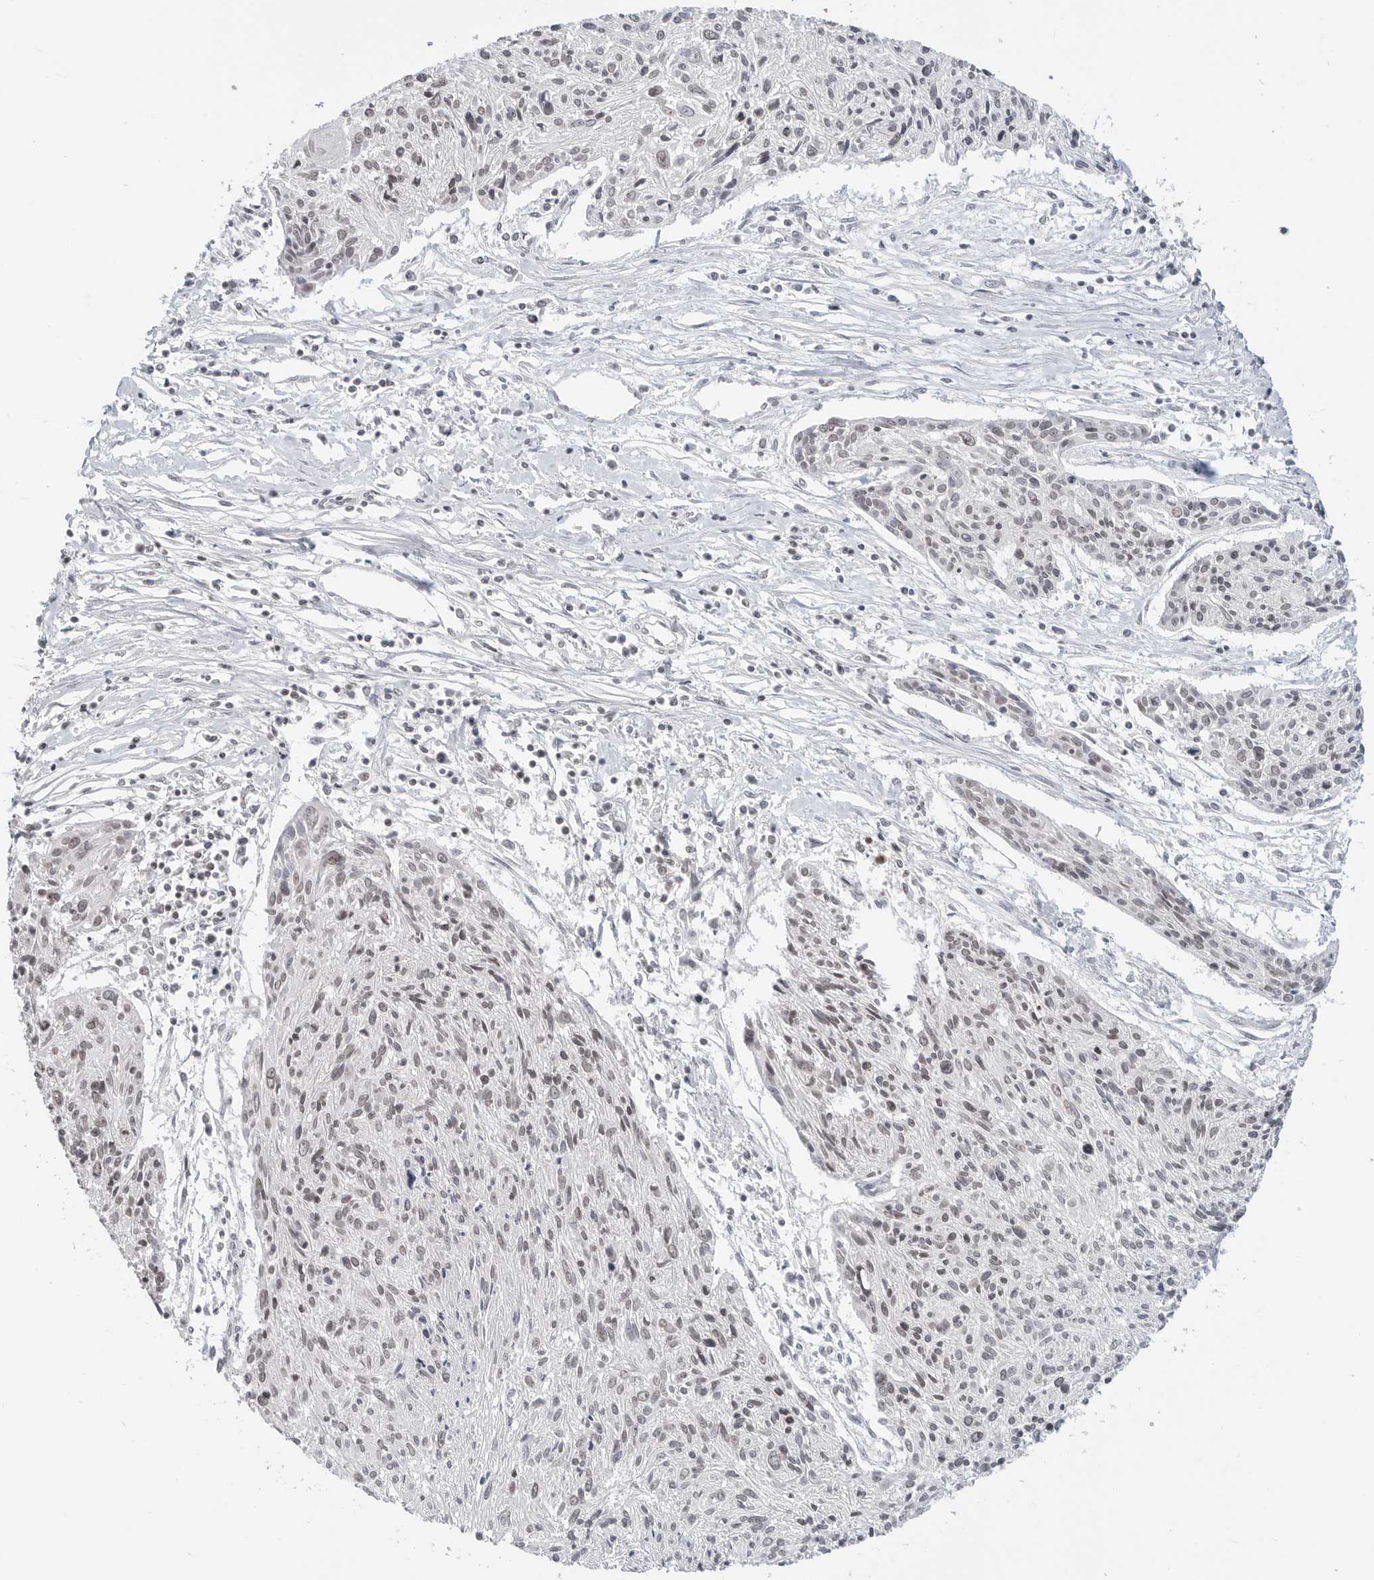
{"staining": {"intensity": "weak", "quantity": "<25%", "location": "nuclear"}, "tissue": "cervical cancer", "cell_type": "Tumor cells", "image_type": "cancer", "snomed": [{"axis": "morphology", "description": "Squamous cell carcinoma, NOS"}, {"axis": "topography", "description": "Cervix"}], "caption": "Image shows no significant protein staining in tumor cells of cervical cancer (squamous cell carcinoma). (DAB (3,3'-diaminobenzidine) IHC visualized using brightfield microscopy, high magnification).", "gene": "METAP1", "patient": {"sex": "female", "age": 51}}